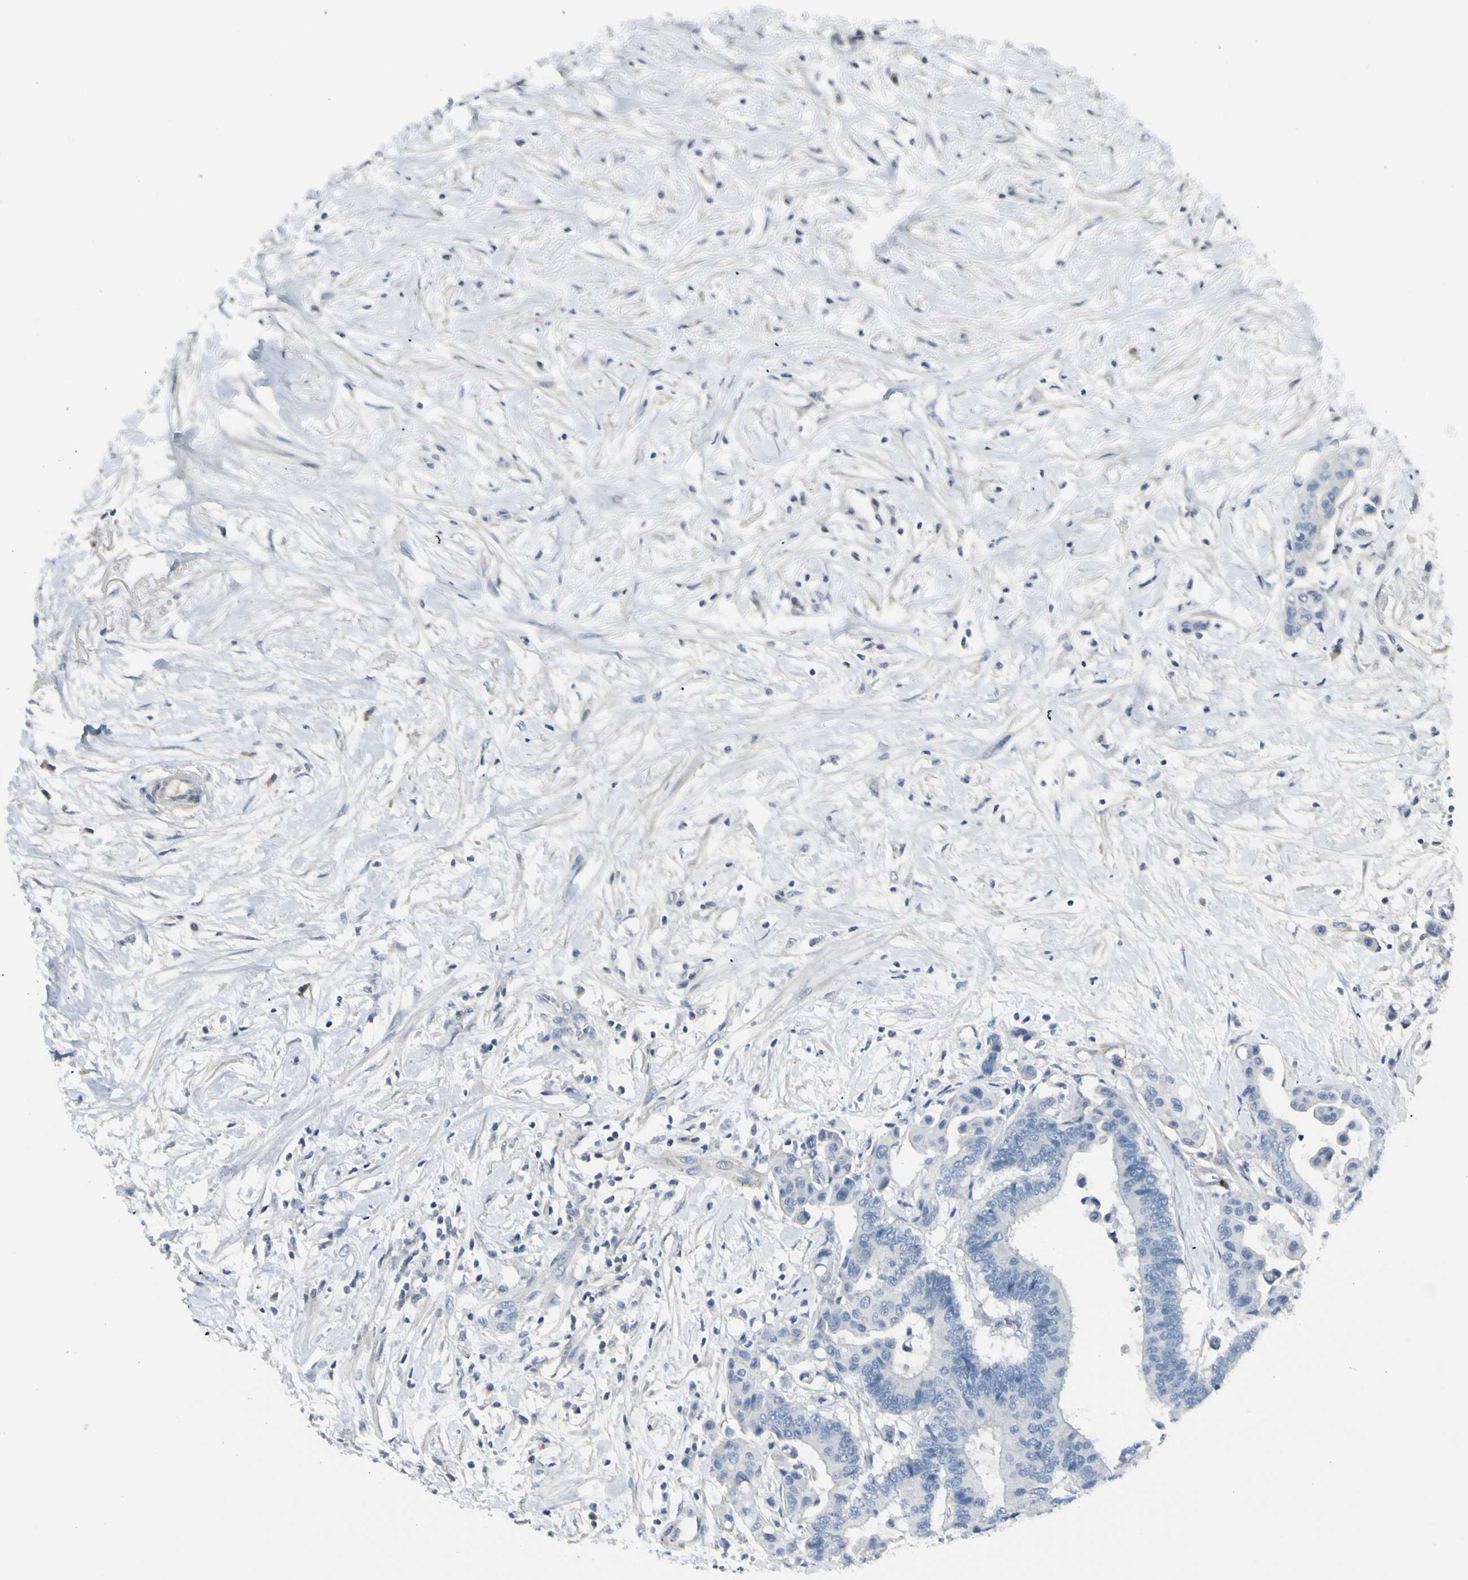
{"staining": {"intensity": "negative", "quantity": "none", "location": "none"}, "tissue": "colorectal cancer", "cell_type": "Tumor cells", "image_type": "cancer", "snomed": [{"axis": "morphology", "description": "Normal tissue, NOS"}, {"axis": "morphology", "description": "Adenocarcinoma, NOS"}, {"axis": "topography", "description": "Colon"}], "caption": "Immunohistochemistry (IHC) of colorectal cancer demonstrates no positivity in tumor cells. Nuclei are stained in blue.", "gene": "CACNA2D1", "patient": {"sex": "male", "age": 82}}